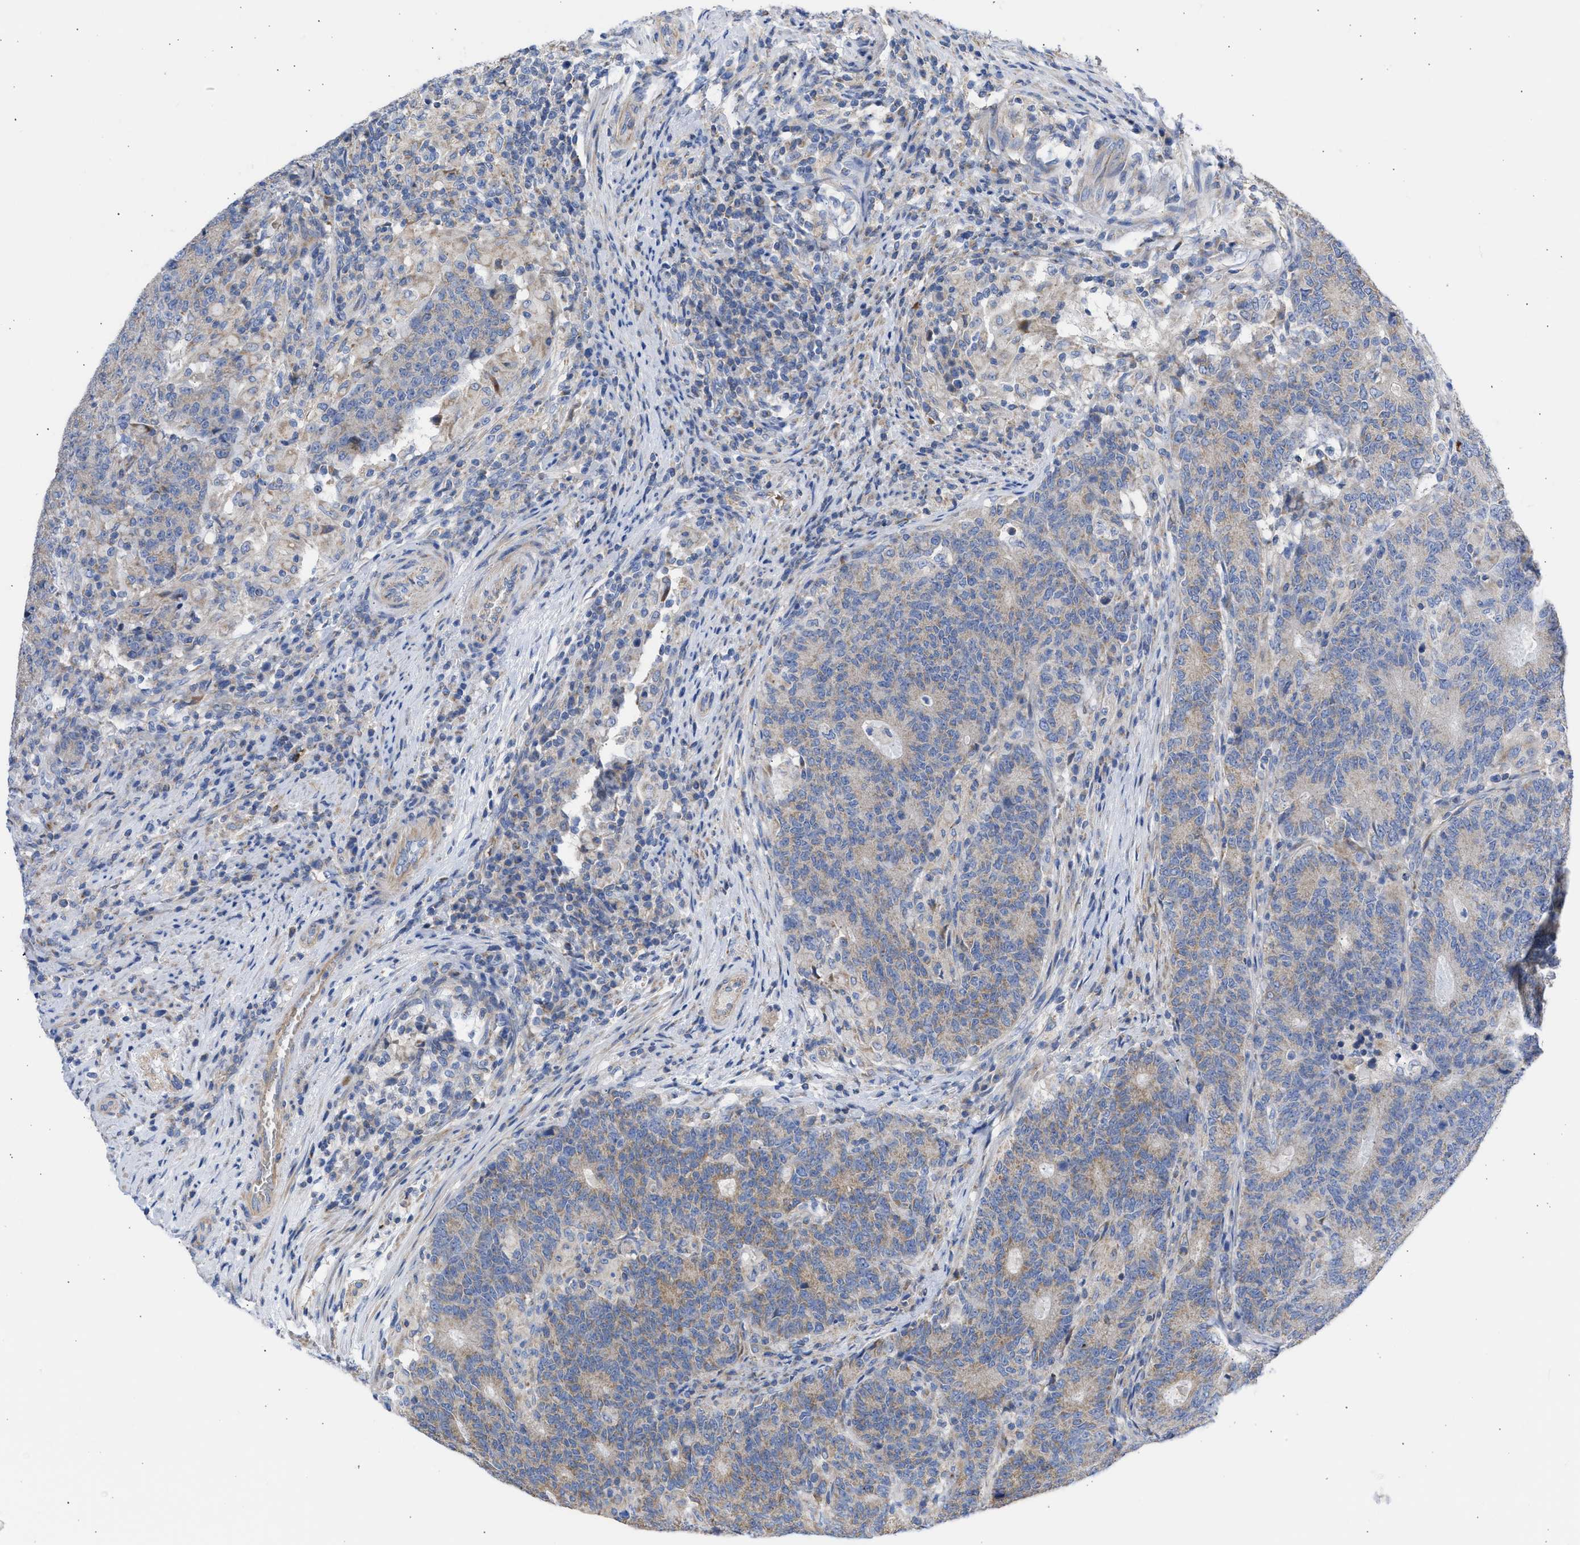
{"staining": {"intensity": "weak", "quantity": "25%-75%", "location": "cytoplasmic/membranous"}, "tissue": "colorectal cancer", "cell_type": "Tumor cells", "image_type": "cancer", "snomed": [{"axis": "morphology", "description": "Normal tissue, NOS"}, {"axis": "morphology", "description": "Adenocarcinoma, NOS"}, {"axis": "topography", "description": "Colon"}], "caption": "Colorectal cancer (adenocarcinoma) tissue demonstrates weak cytoplasmic/membranous staining in about 25%-75% of tumor cells, visualized by immunohistochemistry.", "gene": "BTG3", "patient": {"sex": "female", "age": 75}}